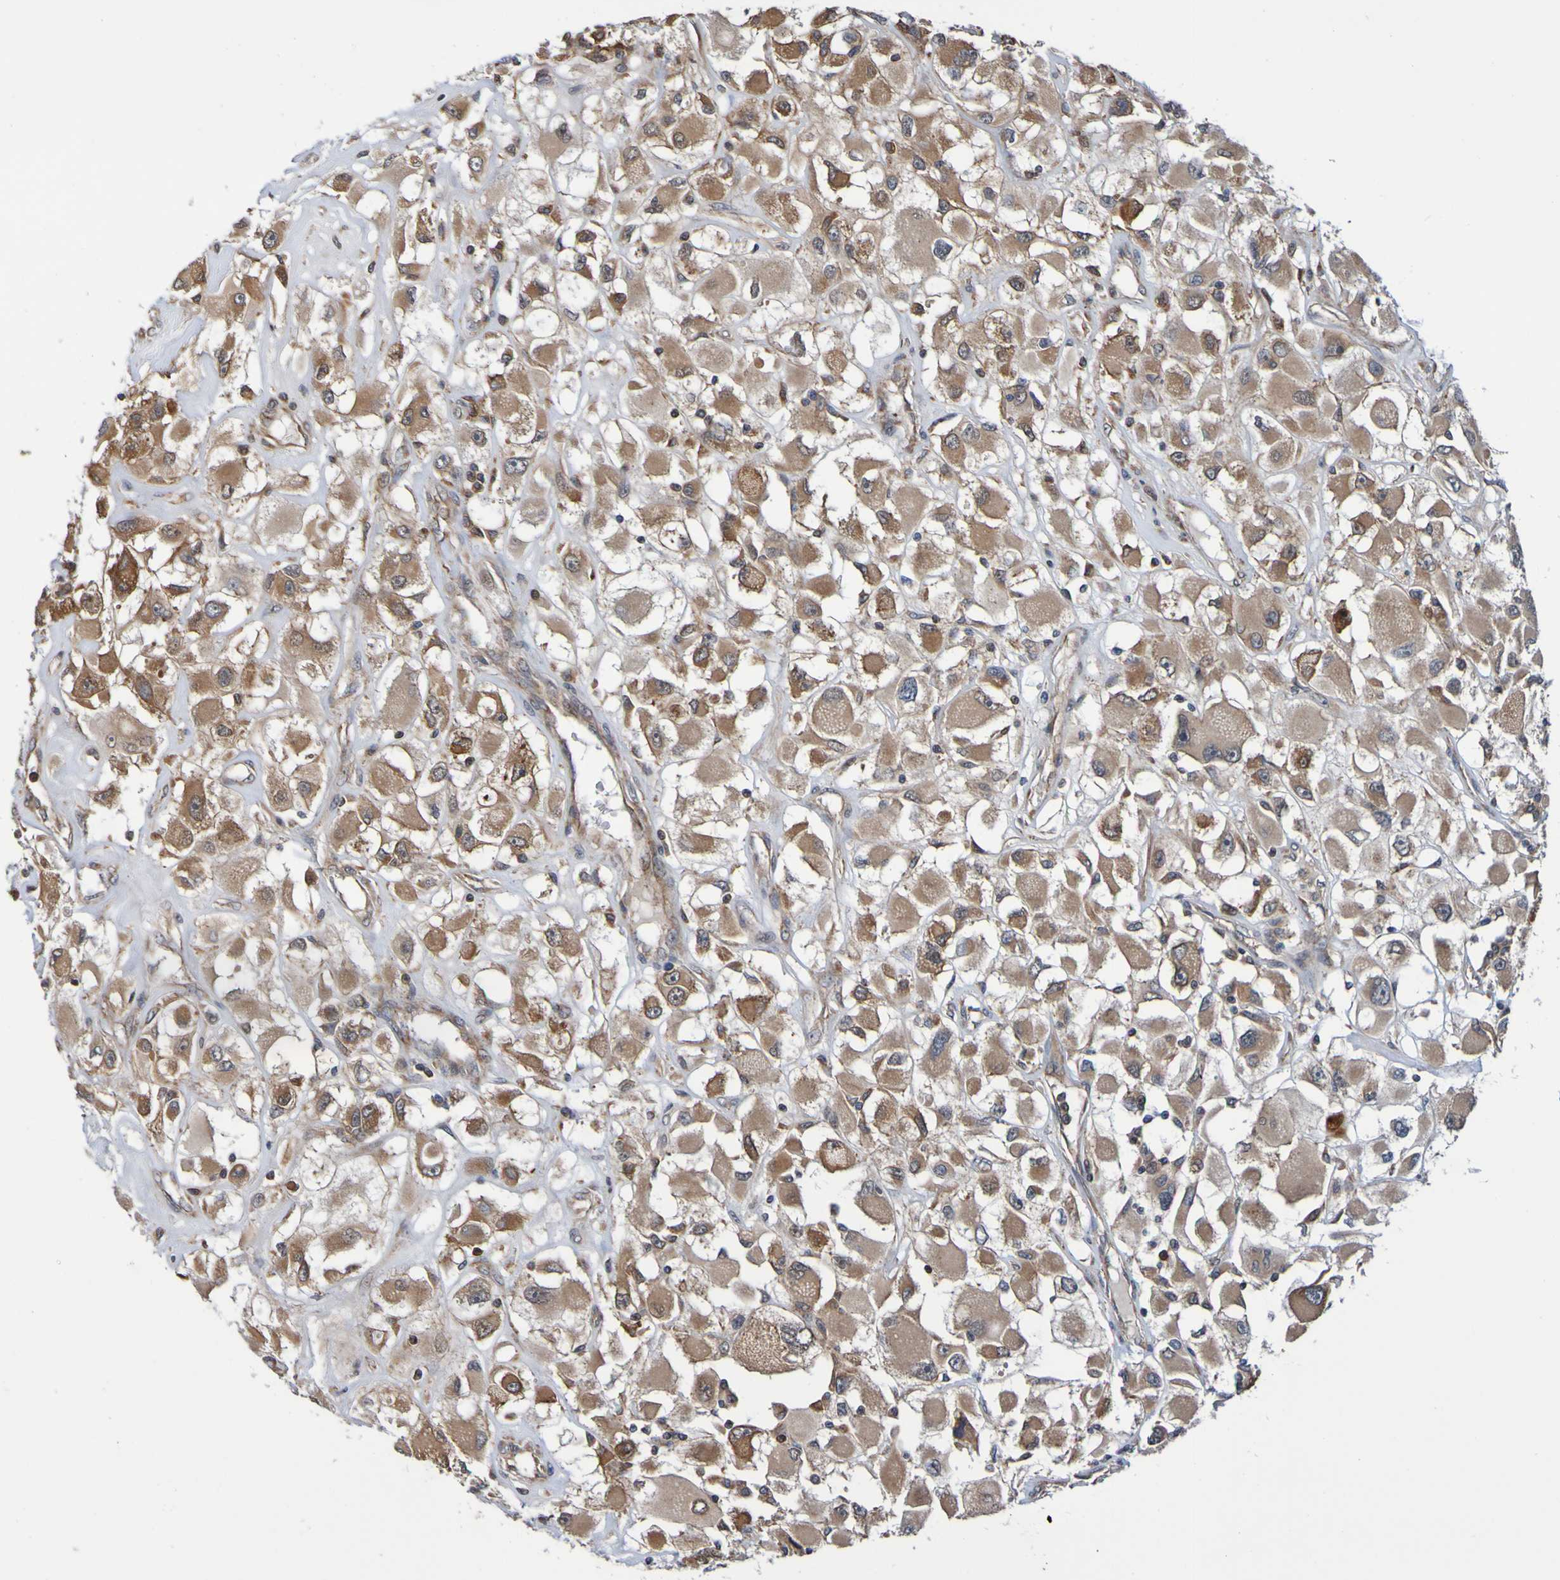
{"staining": {"intensity": "moderate", "quantity": "25%-75%", "location": "cytoplasmic/membranous"}, "tissue": "renal cancer", "cell_type": "Tumor cells", "image_type": "cancer", "snomed": [{"axis": "morphology", "description": "Adenocarcinoma, NOS"}, {"axis": "topography", "description": "Kidney"}], "caption": "Brown immunohistochemical staining in adenocarcinoma (renal) reveals moderate cytoplasmic/membranous expression in approximately 25%-75% of tumor cells. (IHC, brightfield microscopy, high magnification).", "gene": "AXIN1", "patient": {"sex": "female", "age": 52}}